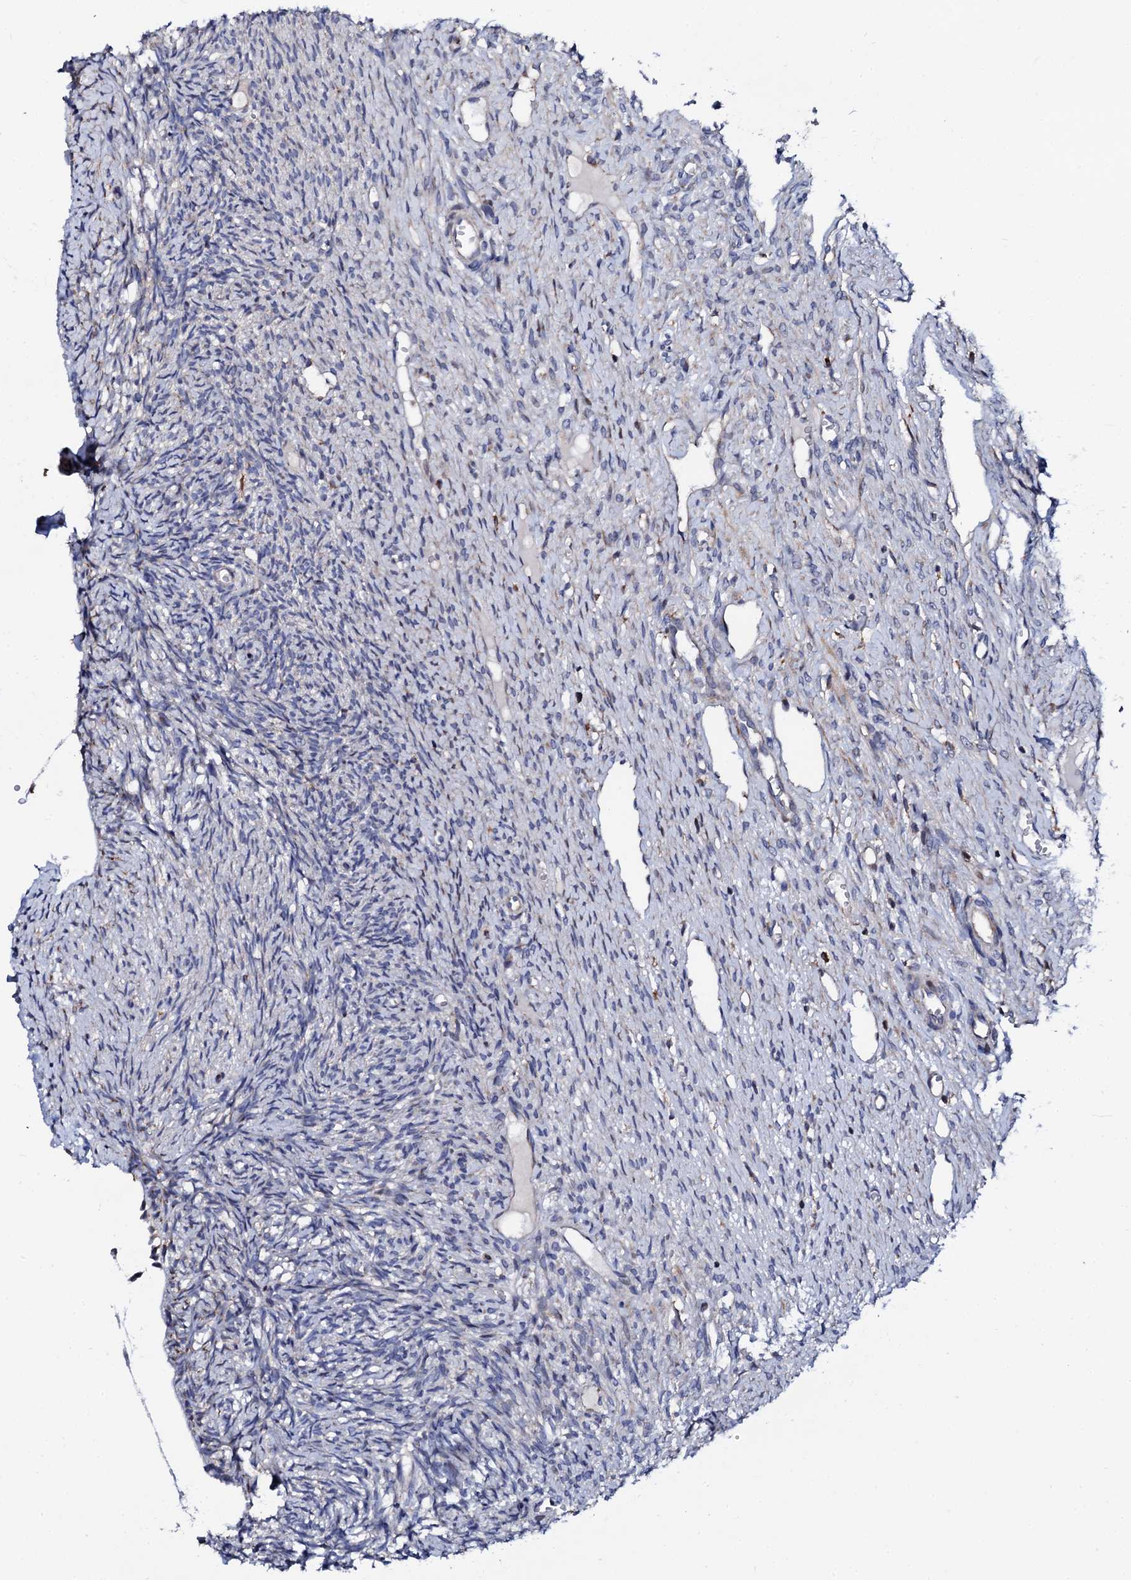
{"staining": {"intensity": "negative", "quantity": "none", "location": "none"}, "tissue": "ovary", "cell_type": "Ovarian stroma cells", "image_type": "normal", "snomed": [{"axis": "morphology", "description": "Normal tissue, NOS"}, {"axis": "topography", "description": "Ovary"}], "caption": "Ovarian stroma cells show no significant protein positivity in unremarkable ovary. (Brightfield microscopy of DAB immunohistochemistry (IHC) at high magnification).", "gene": "TCIRG1", "patient": {"sex": "female", "age": 51}}